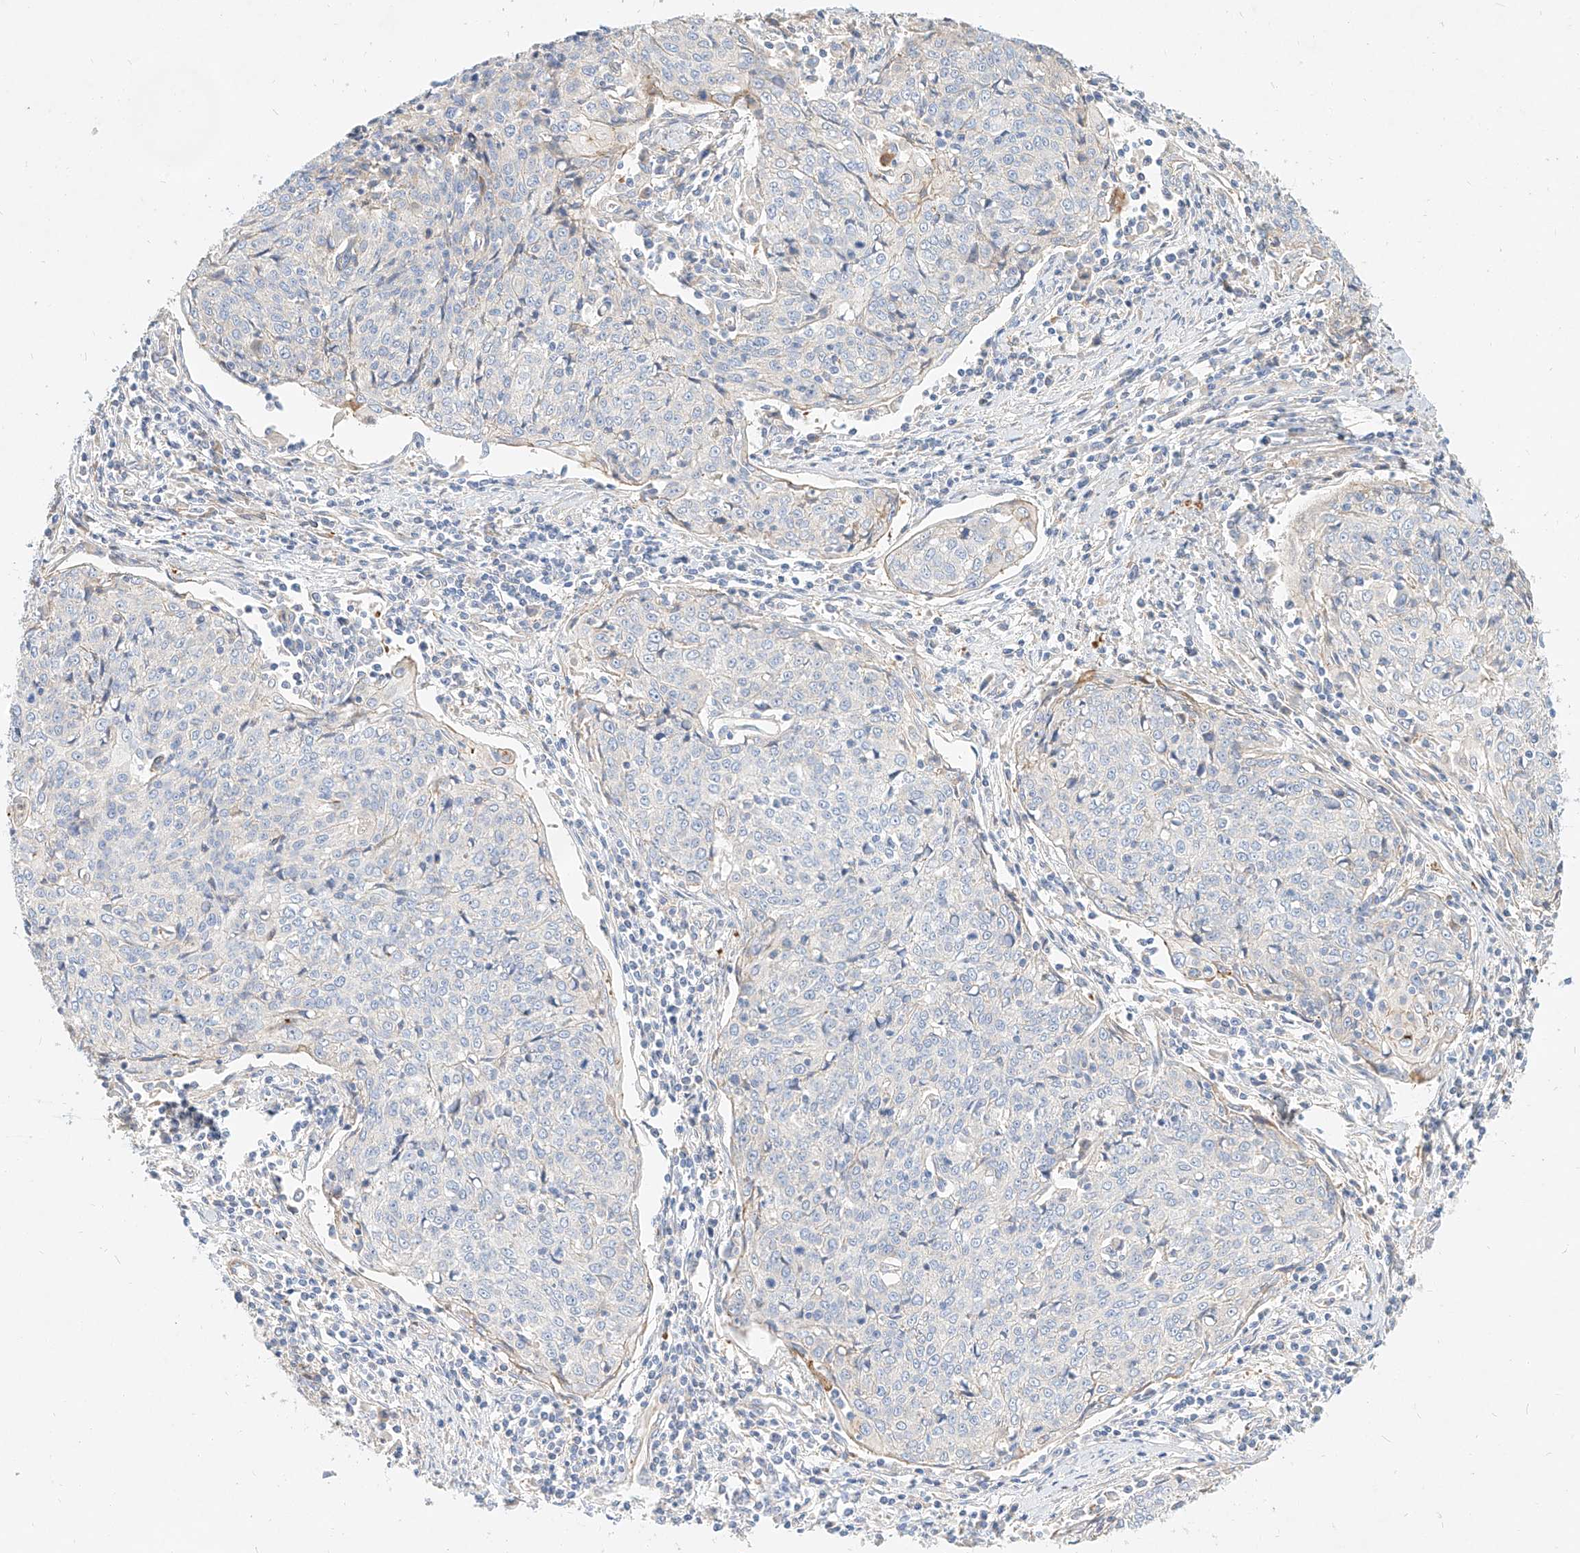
{"staining": {"intensity": "negative", "quantity": "none", "location": "none"}, "tissue": "cervical cancer", "cell_type": "Tumor cells", "image_type": "cancer", "snomed": [{"axis": "morphology", "description": "Squamous cell carcinoma, NOS"}, {"axis": "topography", "description": "Cervix"}], "caption": "High magnification brightfield microscopy of cervical squamous cell carcinoma stained with DAB (brown) and counterstained with hematoxylin (blue): tumor cells show no significant positivity.", "gene": "KCNH5", "patient": {"sex": "female", "age": 48}}